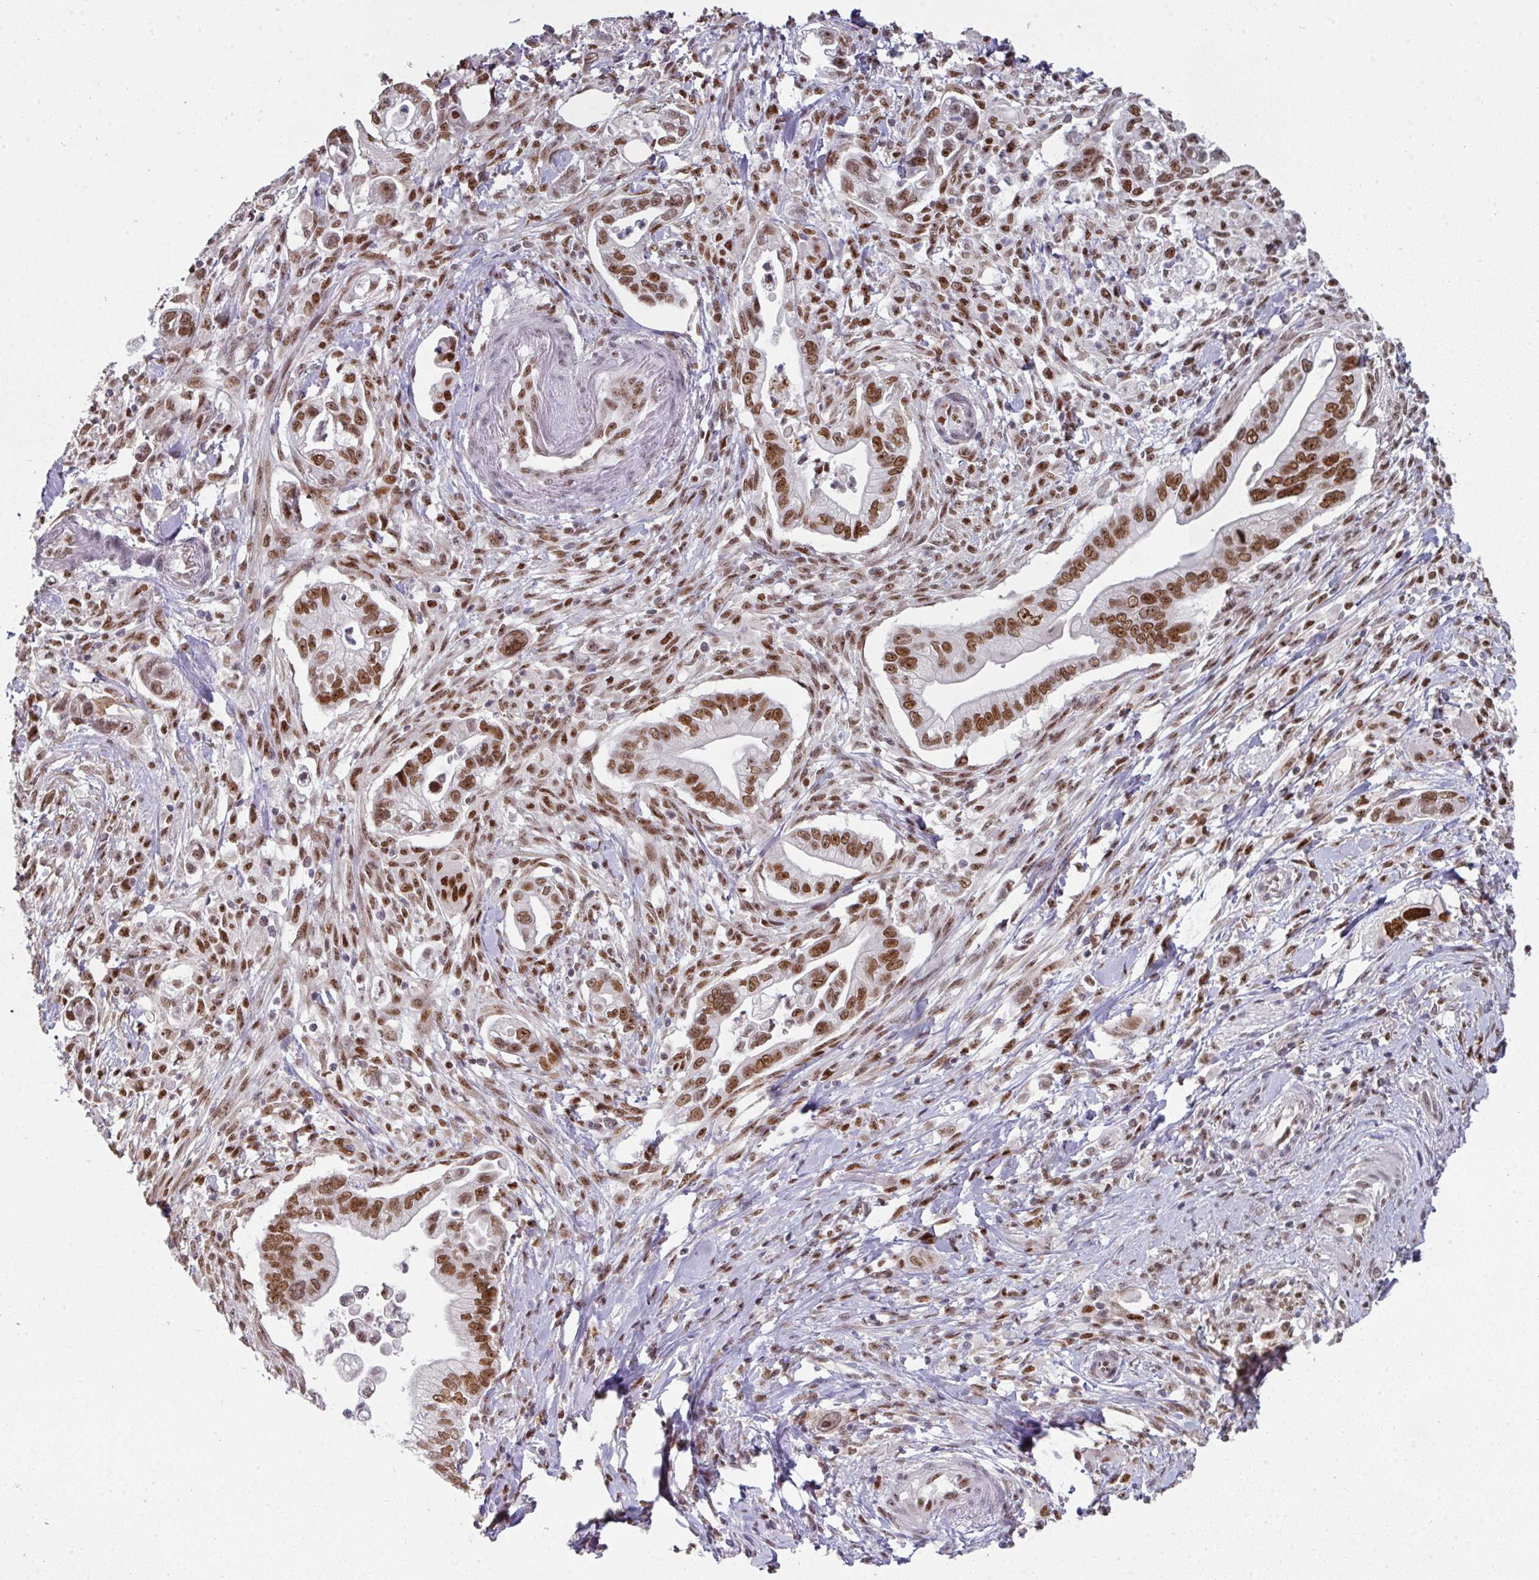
{"staining": {"intensity": "moderate", "quantity": ">75%", "location": "nuclear"}, "tissue": "pancreatic cancer", "cell_type": "Tumor cells", "image_type": "cancer", "snomed": [{"axis": "morphology", "description": "Adenocarcinoma, NOS"}, {"axis": "topography", "description": "Pancreas"}], "caption": "Immunohistochemical staining of human pancreatic cancer shows moderate nuclear protein staining in approximately >75% of tumor cells. Using DAB (brown) and hematoxylin (blue) stains, captured at high magnification using brightfield microscopy.", "gene": "RAD50", "patient": {"sex": "male", "age": 70}}